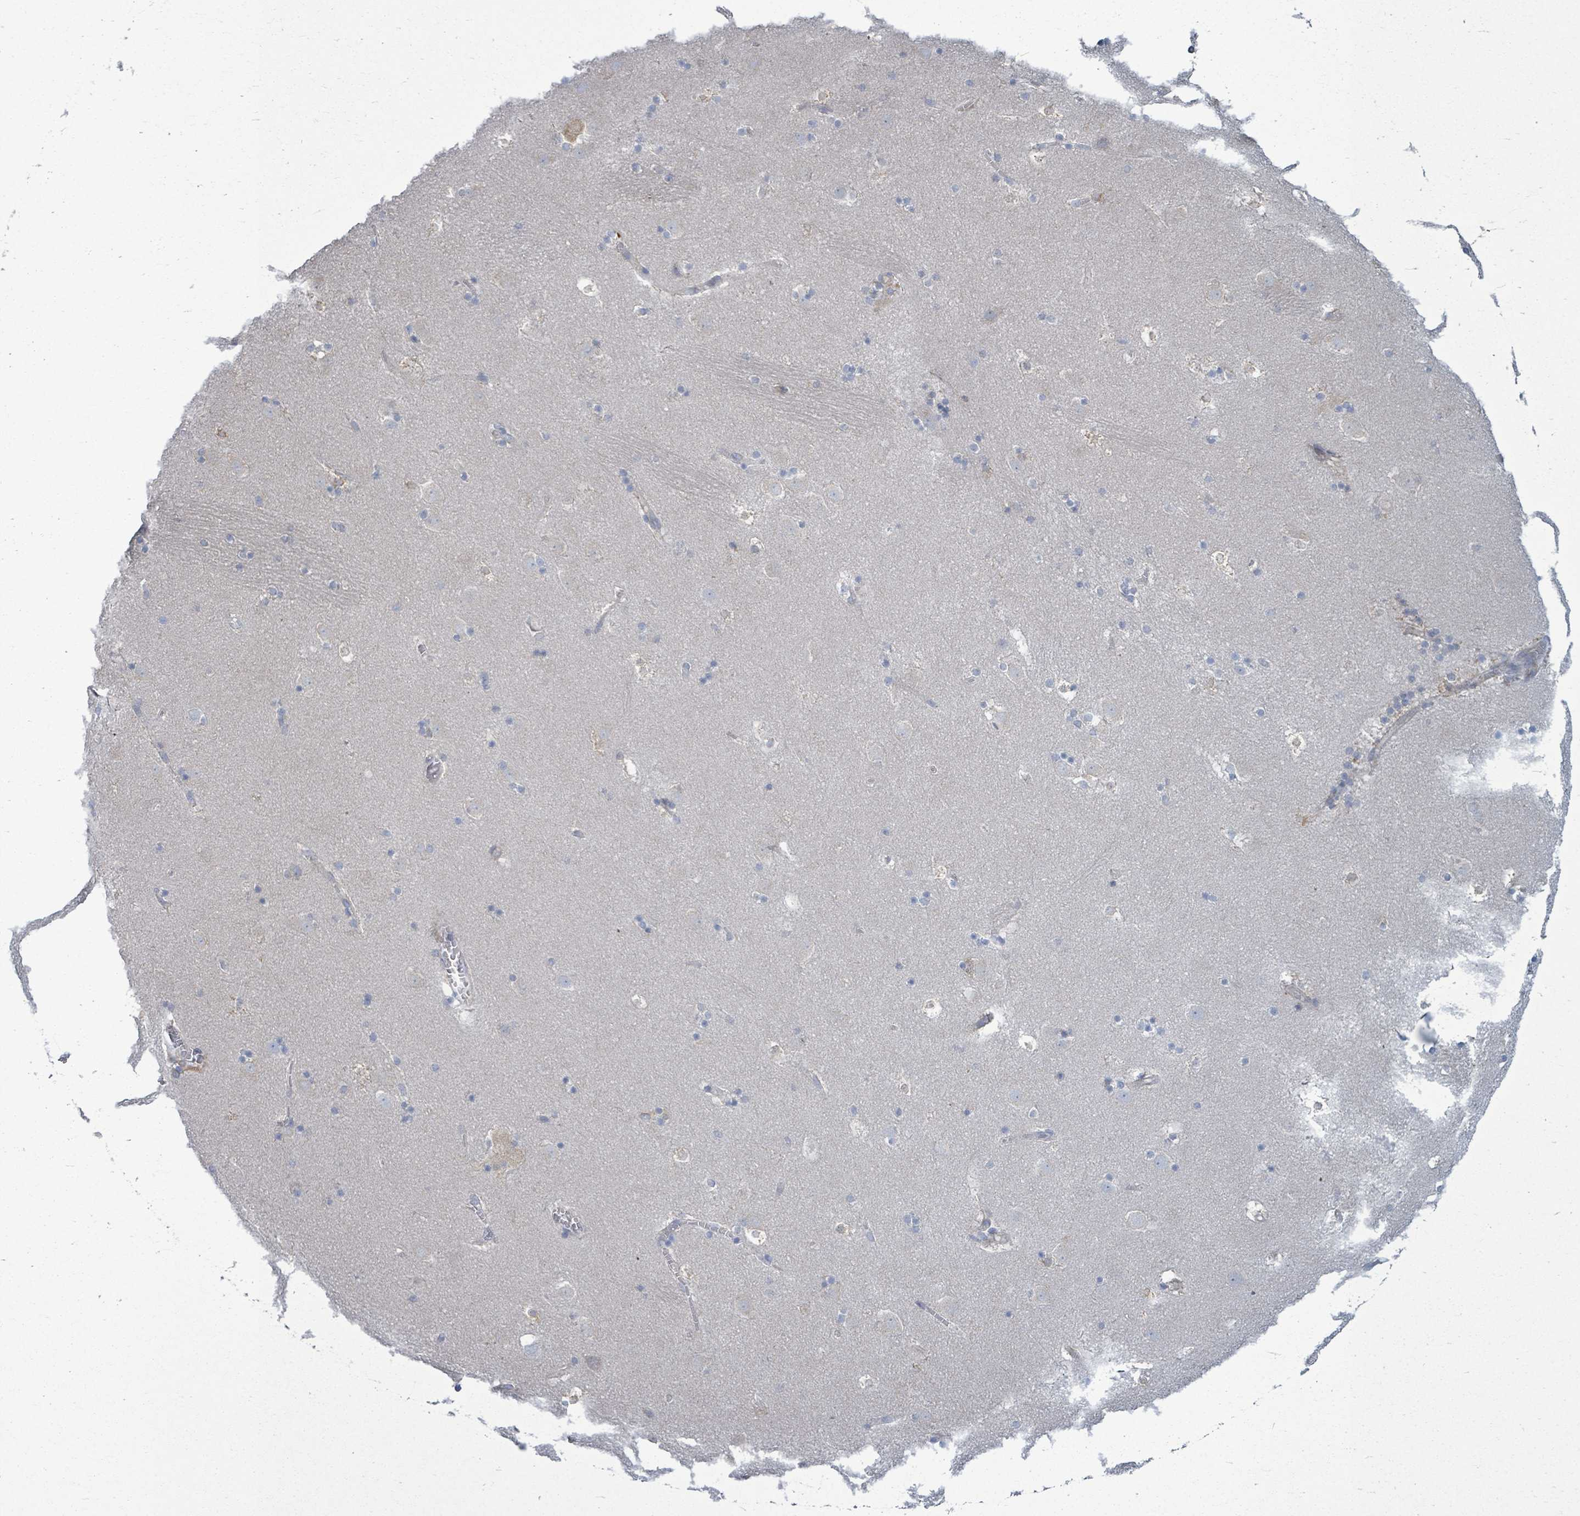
{"staining": {"intensity": "negative", "quantity": "none", "location": "none"}, "tissue": "caudate", "cell_type": "Glial cells", "image_type": "normal", "snomed": [{"axis": "morphology", "description": "Normal tissue, NOS"}, {"axis": "topography", "description": "Lateral ventricle wall"}], "caption": "High magnification brightfield microscopy of normal caudate stained with DAB (3,3'-diaminobenzidine) (brown) and counterstained with hematoxylin (blue): glial cells show no significant expression. (Brightfield microscopy of DAB immunohistochemistry (IHC) at high magnification).", "gene": "SIRPB1", "patient": {"sex": "male", "age": 45}}